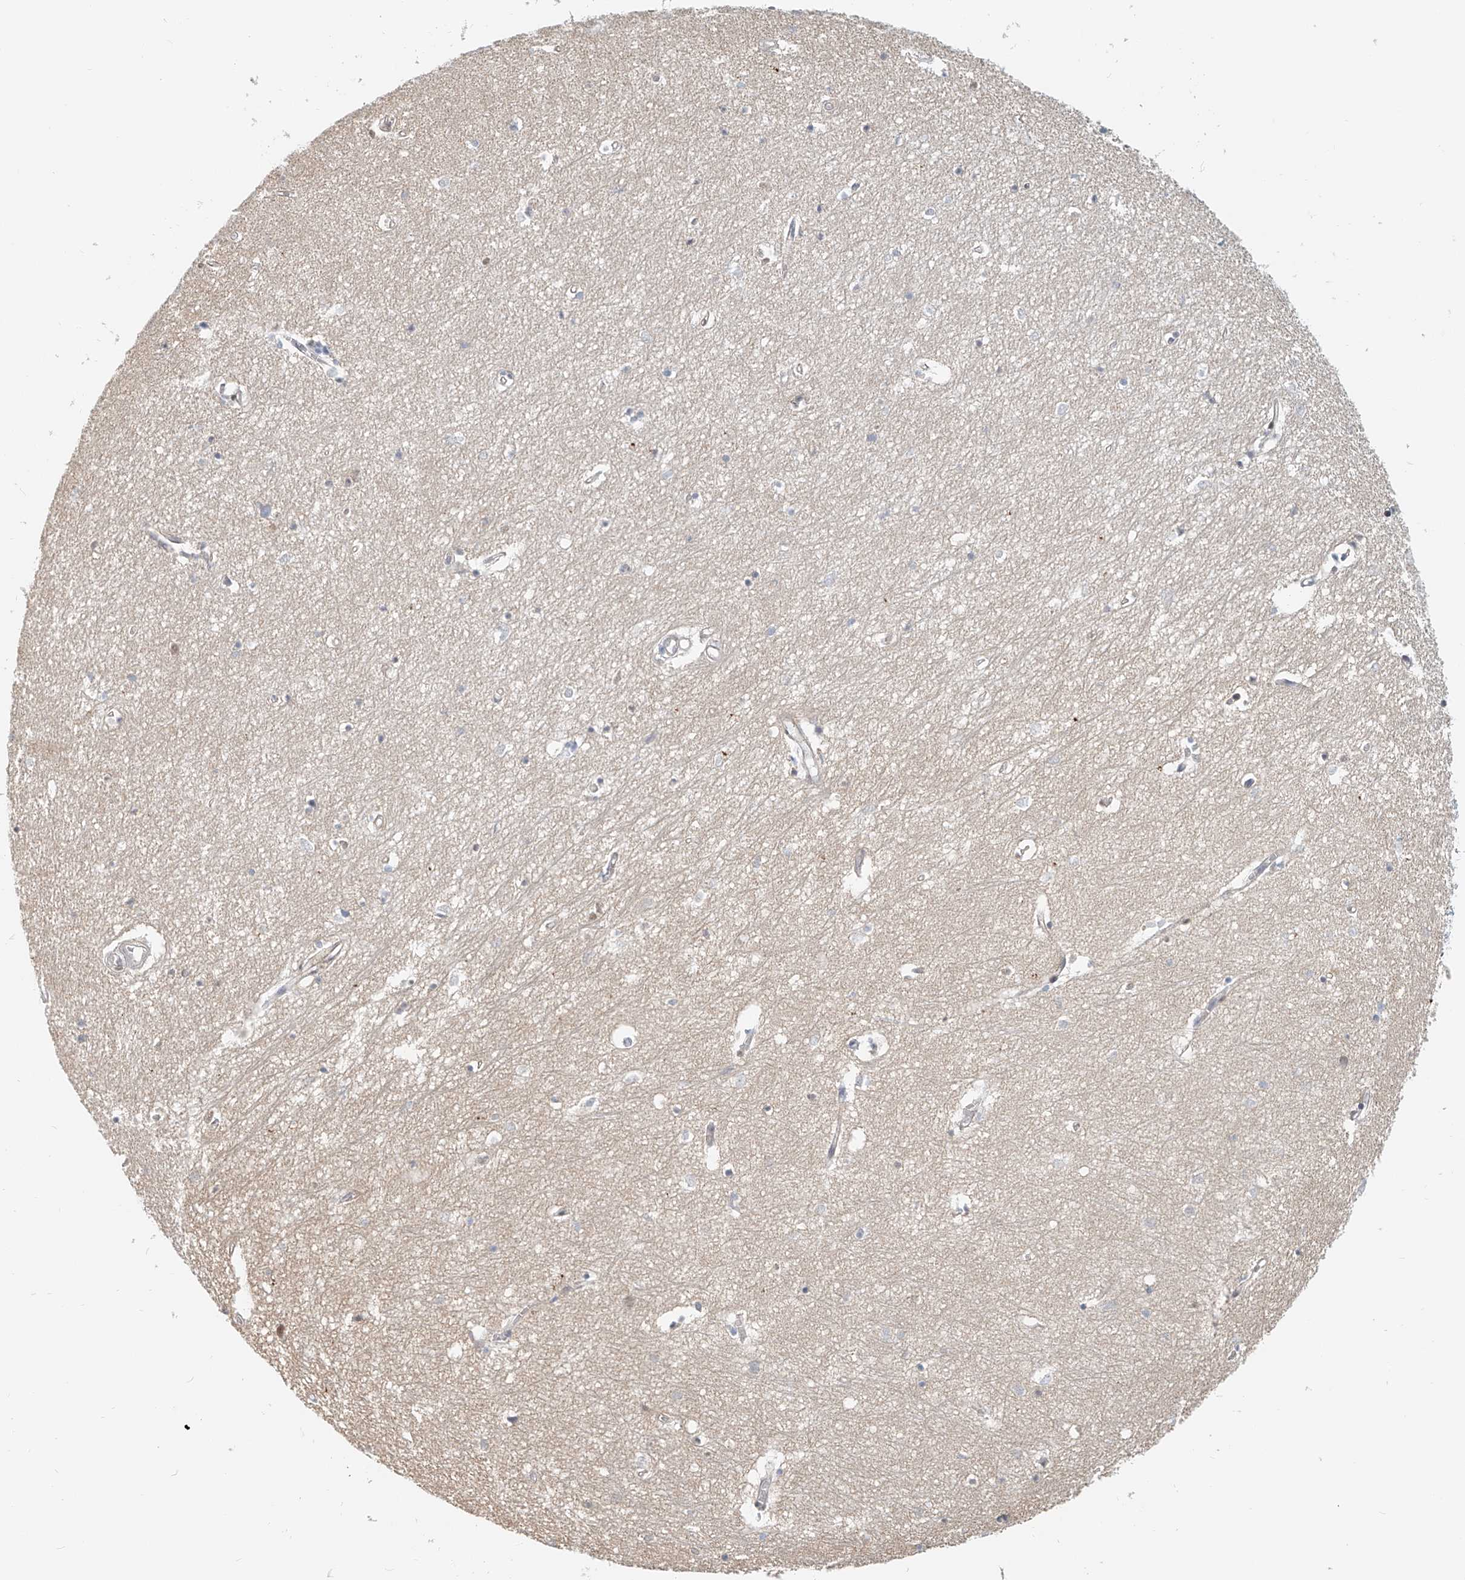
{"staining": {"intensity": "negative", "quantity": "none", "location": "none"}, "tissue": "hippocampus", "cell_type": "Glial cells", "image_type": "normal", "snomed": [{"axis": "morphology", "description": "Normal tissue, NOS"}, {"axis": "topography", "description": "Hippocampus"}], "caption": "Immunohistochemistry of normal human hippocampus shows no positivity in glial cells.", "gene": "SASH1", "patient": {"sex": "female", "age": 64}}